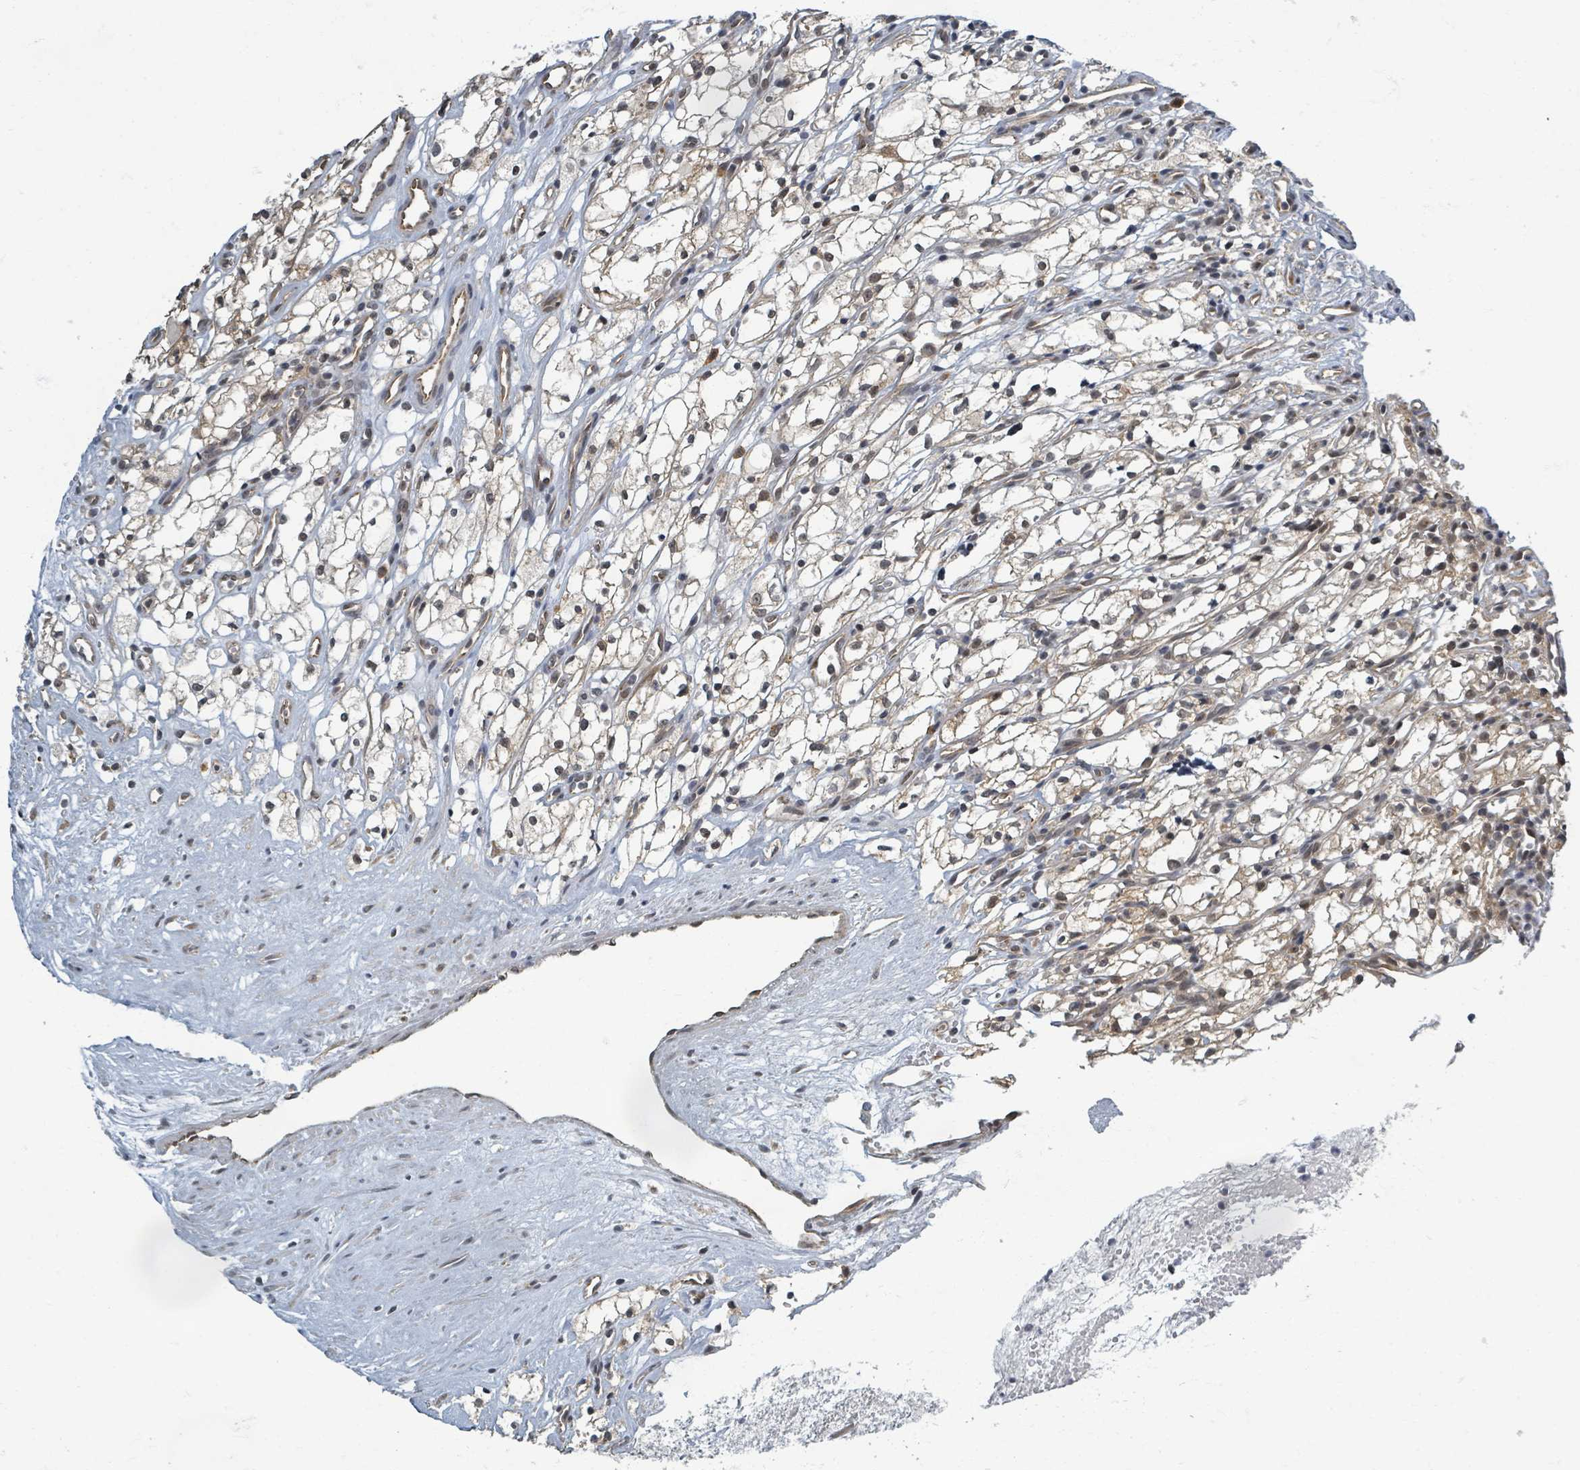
{"staining": {"intensity": "weak", "quantity": "25%-75%", "location": "nuclear"}, "tissue": "renal cancer", "cell_type": "Tumor cells", "image_type": "cancer", "snomed": [{"axis": "morphology", "description": "Adenocarcinoma, NOS"}, {"axis": "topography", "description": "Kidney"}], "caption": "Adenocarcinoma (renal) stained with a protein marker reveals weak staining in tumor cells.", "gene": "INTS15", "patient": {"sex": "male", "age": 59}}